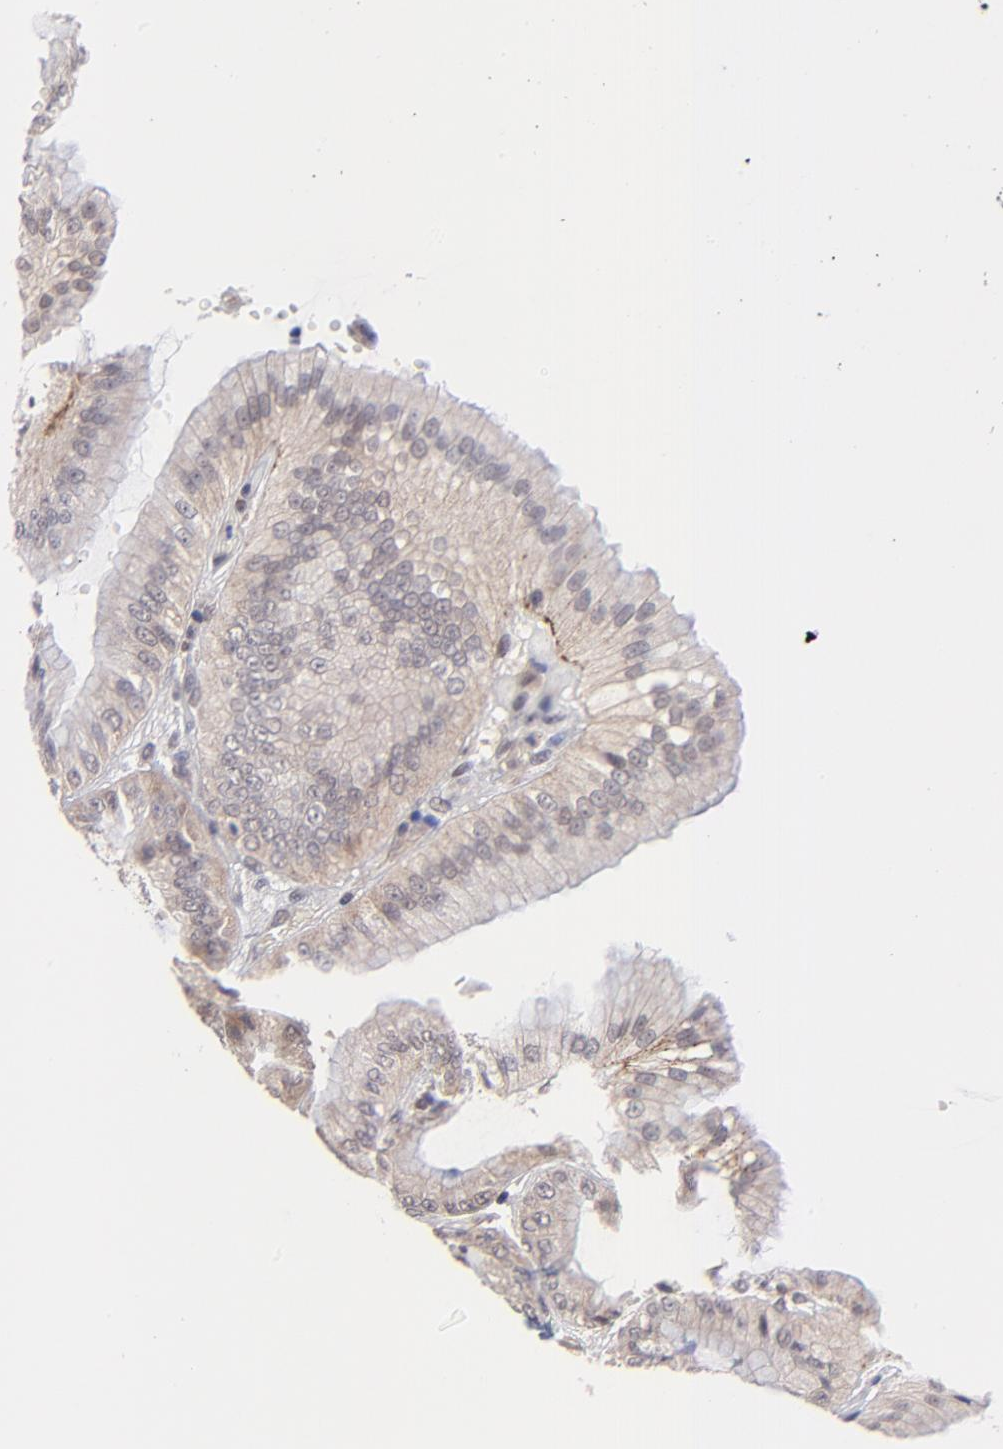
{"staining": {"intensity": "weak", "quantity": ">75%", "location": "cytoplasmic/membranous"}, "tissue": "stomach", "cell_type": "Glandular cells", "image_type": "normal", "snomed": [{"axis": "morphology", "description": "Normal tissue, NOS"}, {"axis": "topography", "description": "Stomach, lower"}], "caption": "Stomach stained with DAB immunohistochemistry (IHC) displays low levels of weak cytoplasmic/membranous staining in about >75% of glandular cells. Immunohistochemistry (ihc) stains the protein of interest in brown and the nuclei are stained blue.", "gene": "ZNF747", "patient": {"sex": "male", "age": 71}}